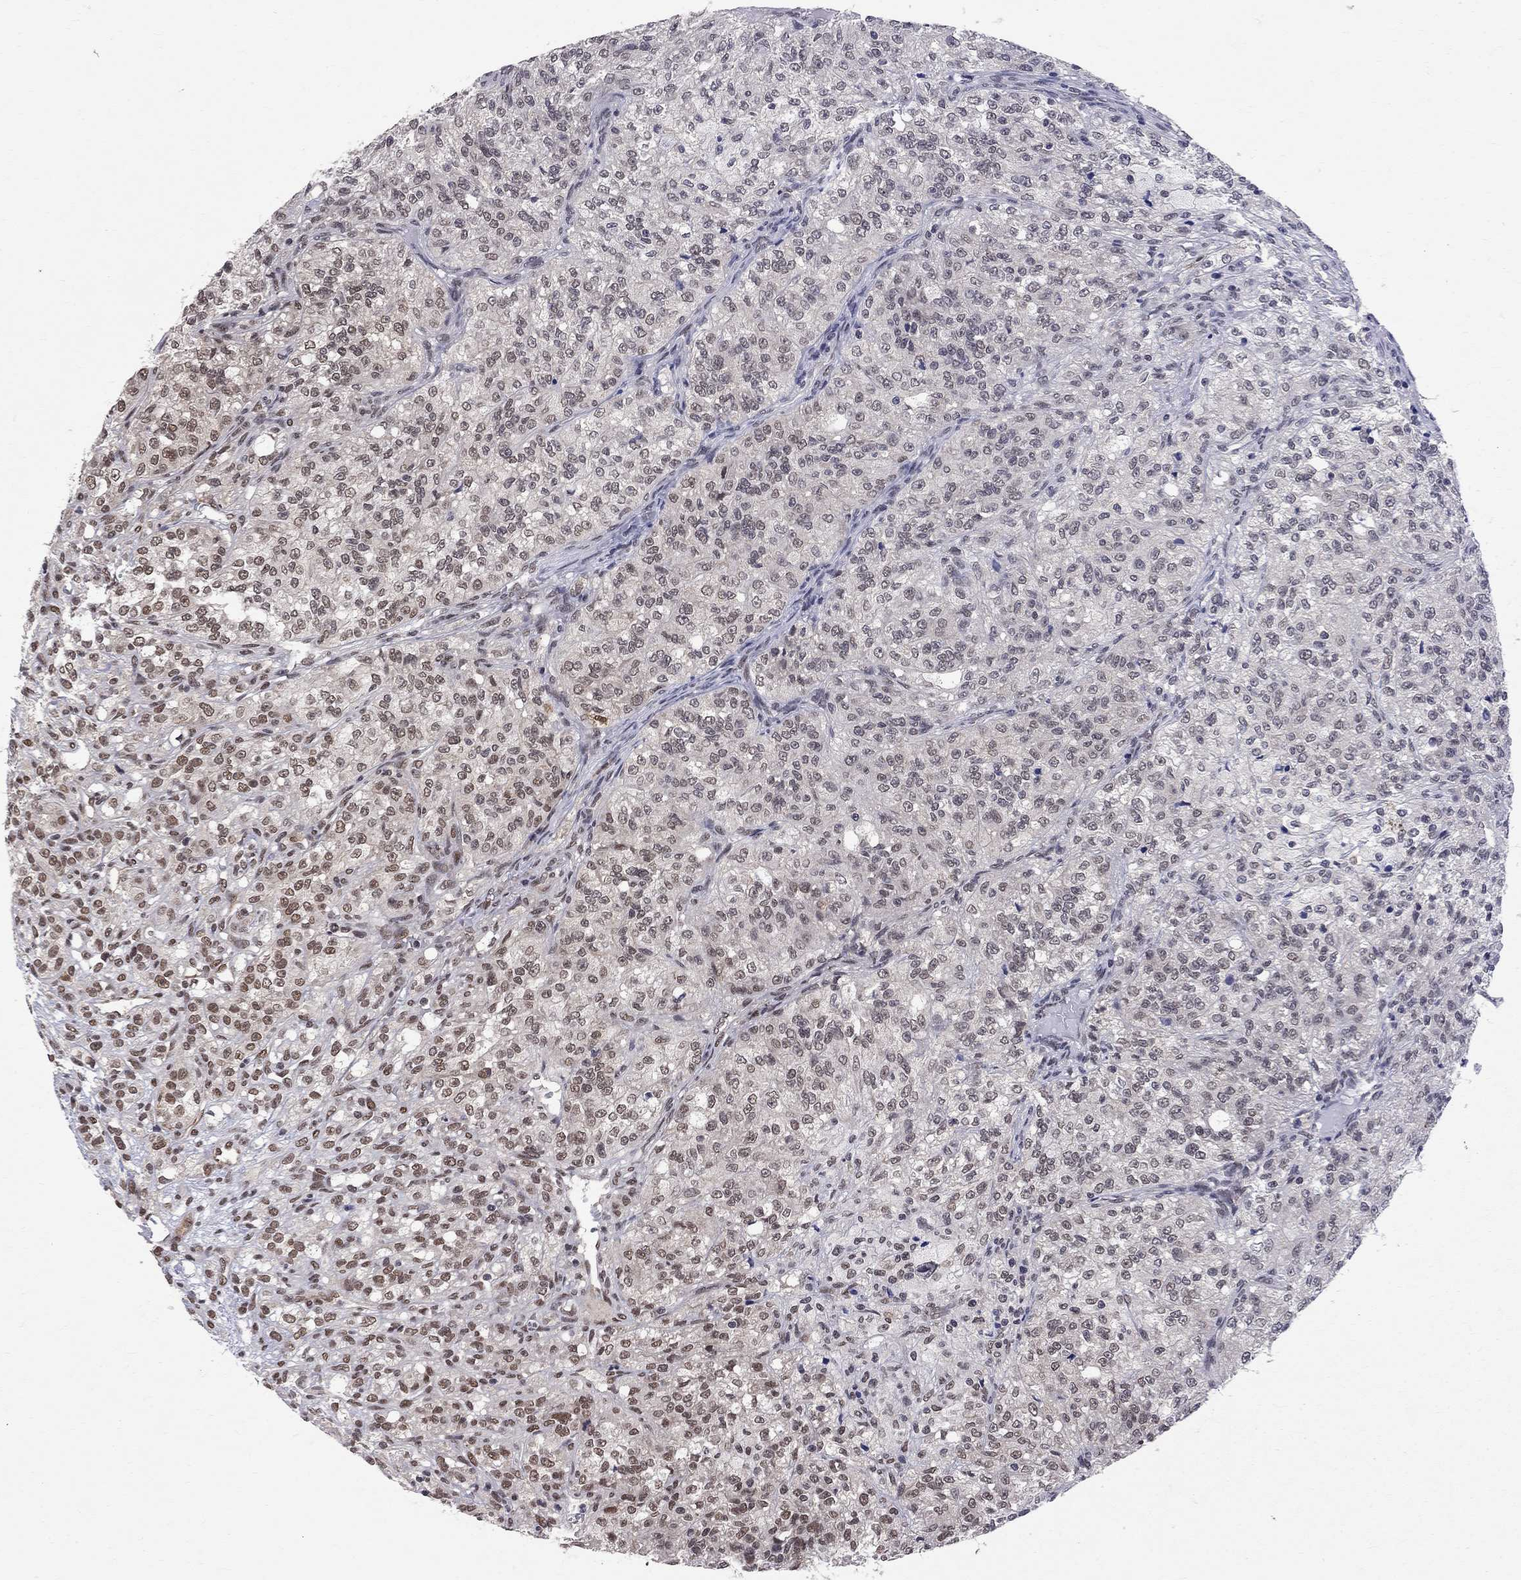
{"staining": {"intensity": "moderate", "quantity": "<25%", "location": "nuclear"}, "tissue": "renal cancer", "cell_type": "Tumor cells", "image_type": "cancer", "snomed": [{"axis": "morphology", "description": "Adenocarcinoma, NOS"}, {"axis": "topography", "description": "Kidney"}], "caption": "Tumor cells reveal moderate nuclear staining in approximately <25% of cells in adenocarcinoma (renal).", "gene": "SAP30L", "patient": {"sex": "female", "age": 63}}